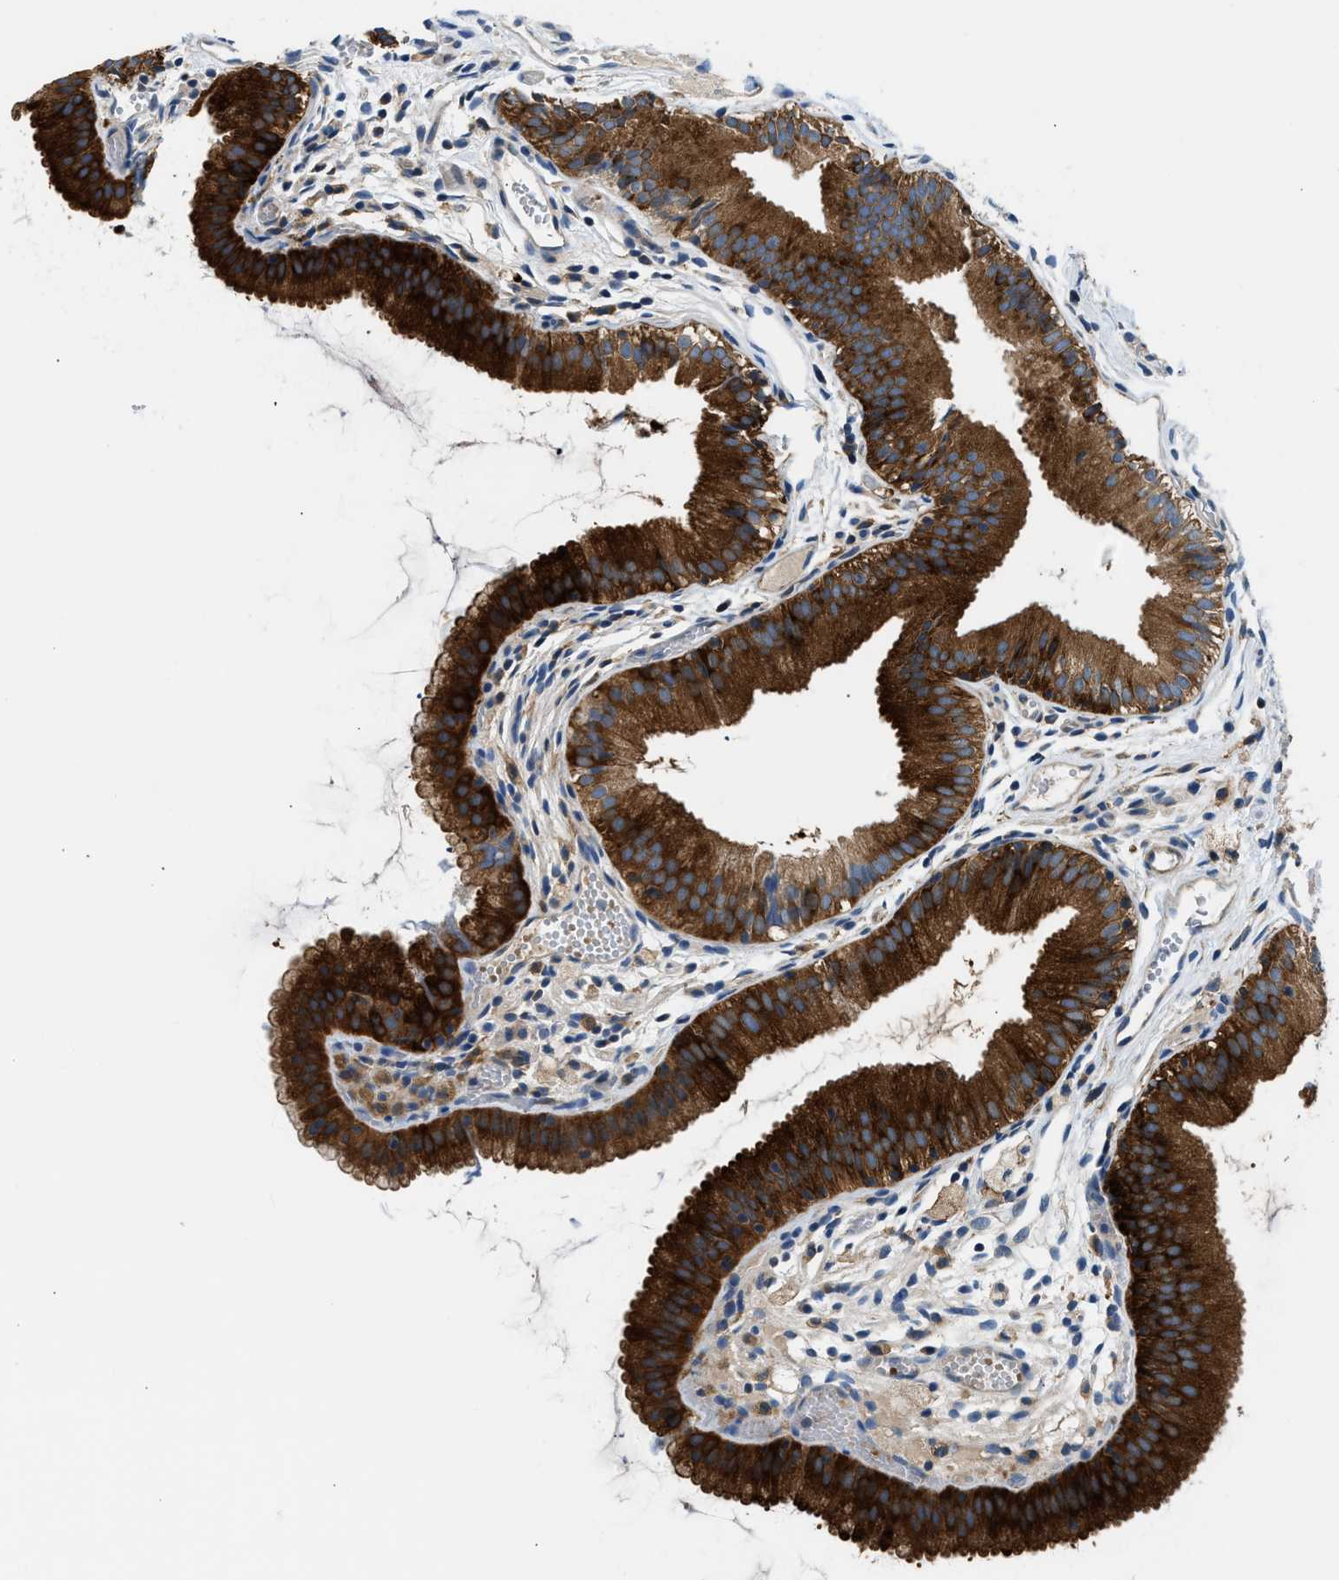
{"staining": {"intensity": "strong", "quantity": ">75%", "location": "cytoplasmic/membranous"}, "tissue": "gallbladder", "cell_type": "Glandular cells", "image_type": "normal", "snomed": [{"axis": "morphology", "description": "Normal tissue, NOS"}, {"axis": "topography", "description": "Gallbladder"}], "caption": "Immunohistochemical staining of benign gallbladder exhibits >75% levels of strong cytoplasmic/membranous protein staining in about >75% of glandular cells.", "gene": "LPIN2", "patient": {"sex": "female", "age": 26}}